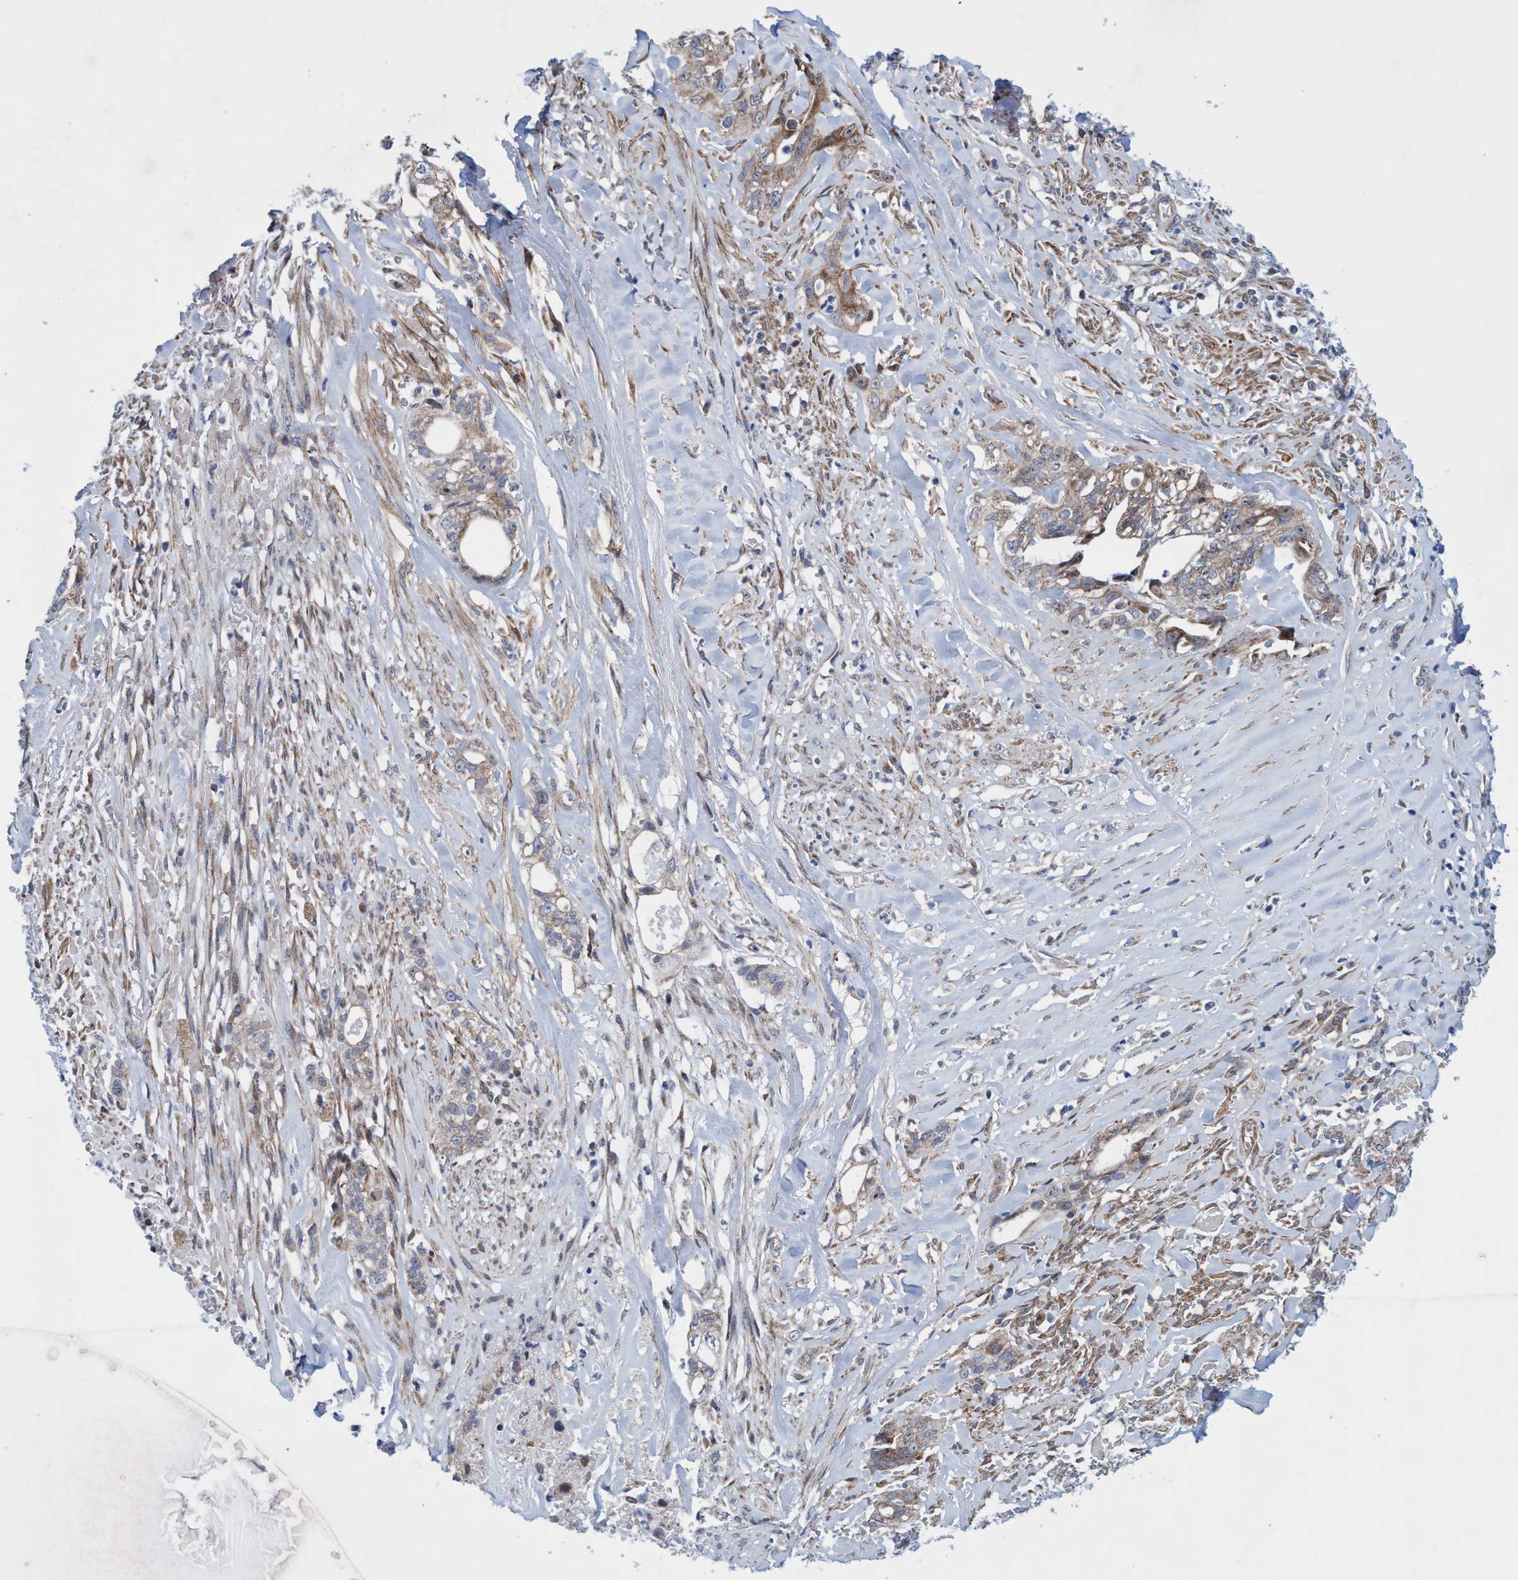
{"staining": {"intensity": "weak", "quantity": ">75%", "location": "cytoplasmic/membranous"}, "tissue": "liver cancer", "cell_type": "Tumor cells", "image_type": "cancer", "snomed": [{"axis": "morphology", "description": "Cholangiocarcinoma"}, {"axis": "topography", "description": "Liver"}], "caption": "DAB immunohistochemical staining of cholangiocarcinoma (liver) displays weak cytoplasmic/membranous protein positivity in about >75% of tumor cells. The staining was performed using DAB to visualize the protein expression in brown, while the nuclei were stained in blue with hematoxylin (Magnification: 20x).", "gene": "POLR1F", "patient": {"sex": "female", "age": 70}}